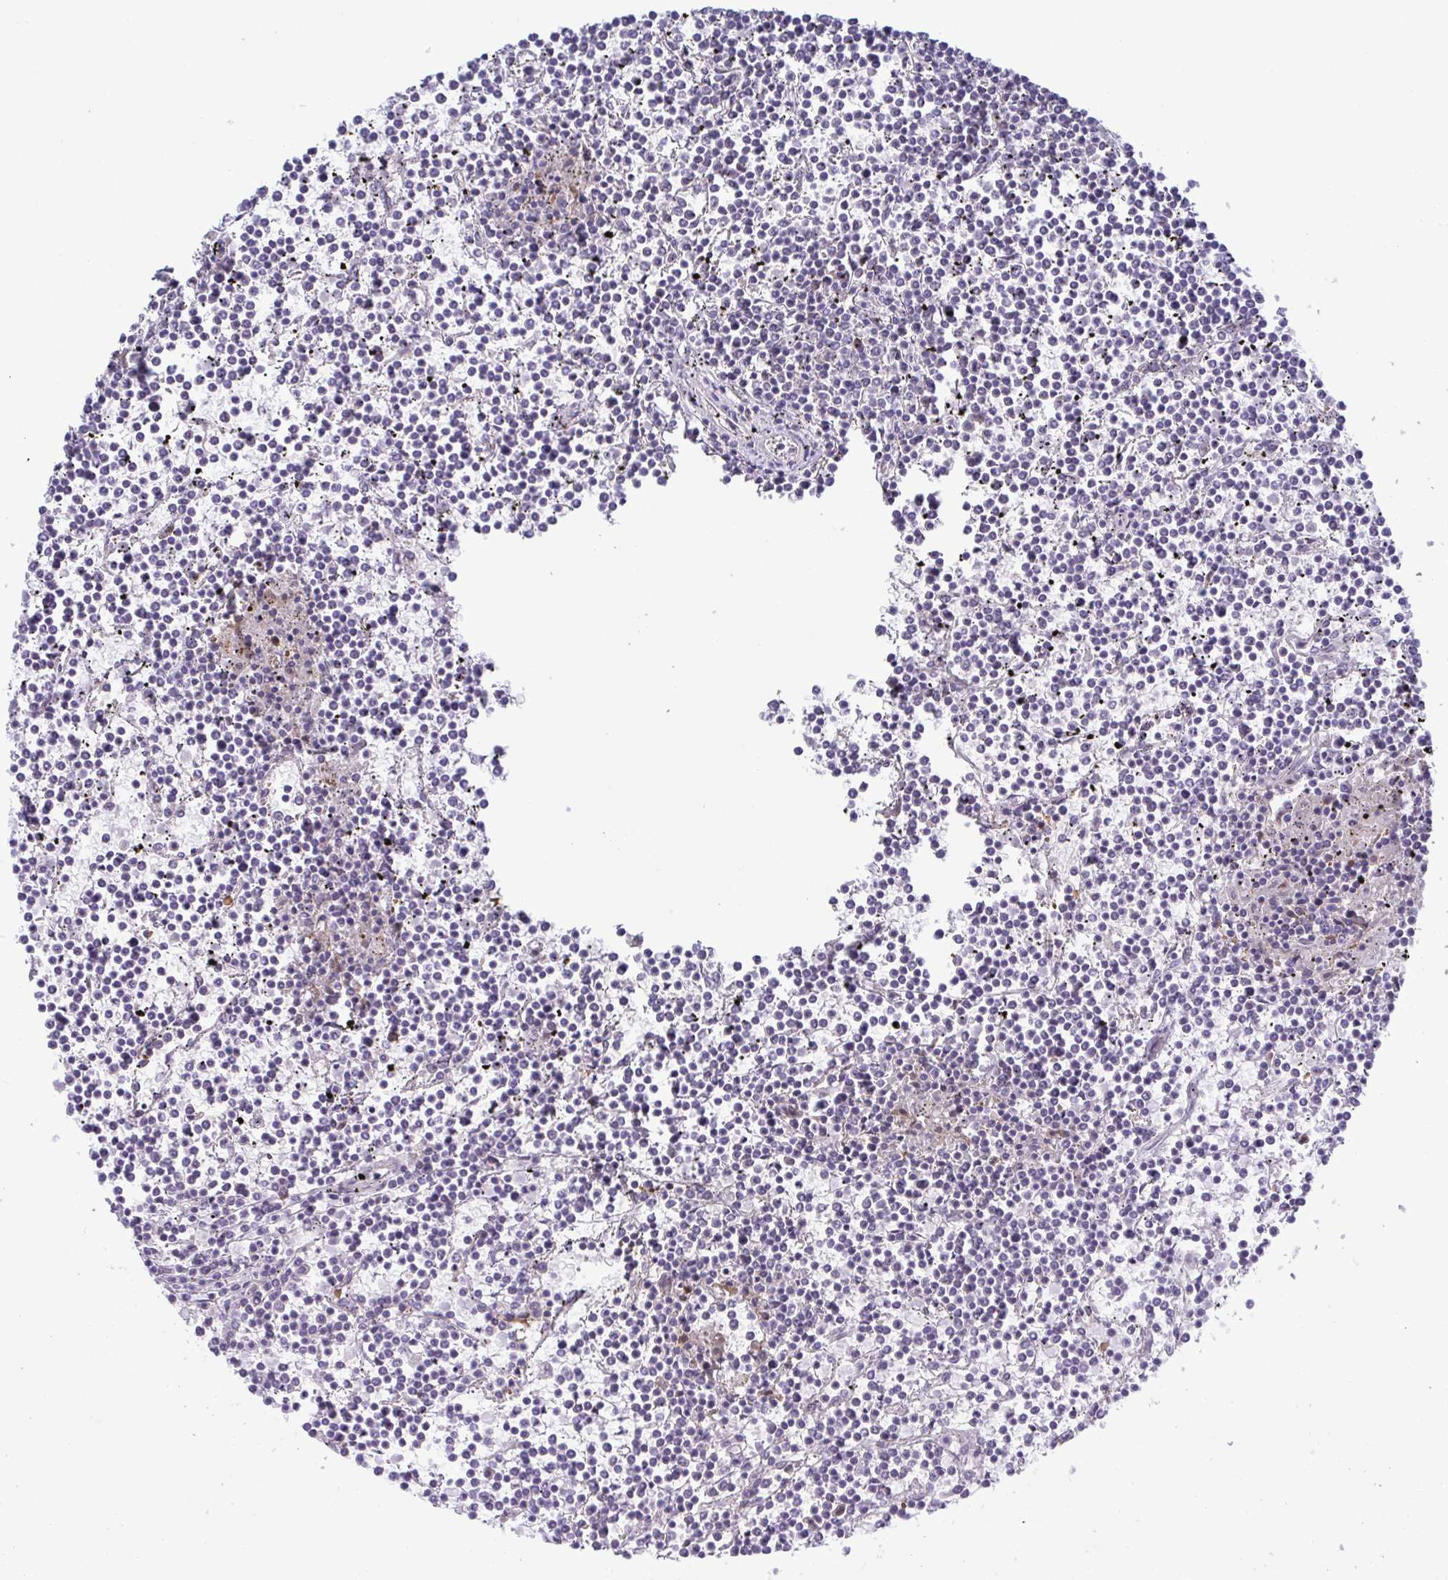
{"staining": {"intensity": "negative", "quantity": "none", "location": "none"}, "tissue": "lymphoma", "cell_type": "Tumor cells", "image_type": "cancer", "snomed": [{"axis": "morphology", "description": "Malignant lymphoma, non-Hodgkin's type, Low grade"}, {"axis": "topography", "description": "Spleen"}], "caption": "High power microscopy image of an immunohistochemistry histopathology image of malignant lymphoma, non-Hodgkin's type (low-grade), revealing no significant staining in tumor cells.", "gene": "STK26", "patient": {"sex": "female", "age": 19}}